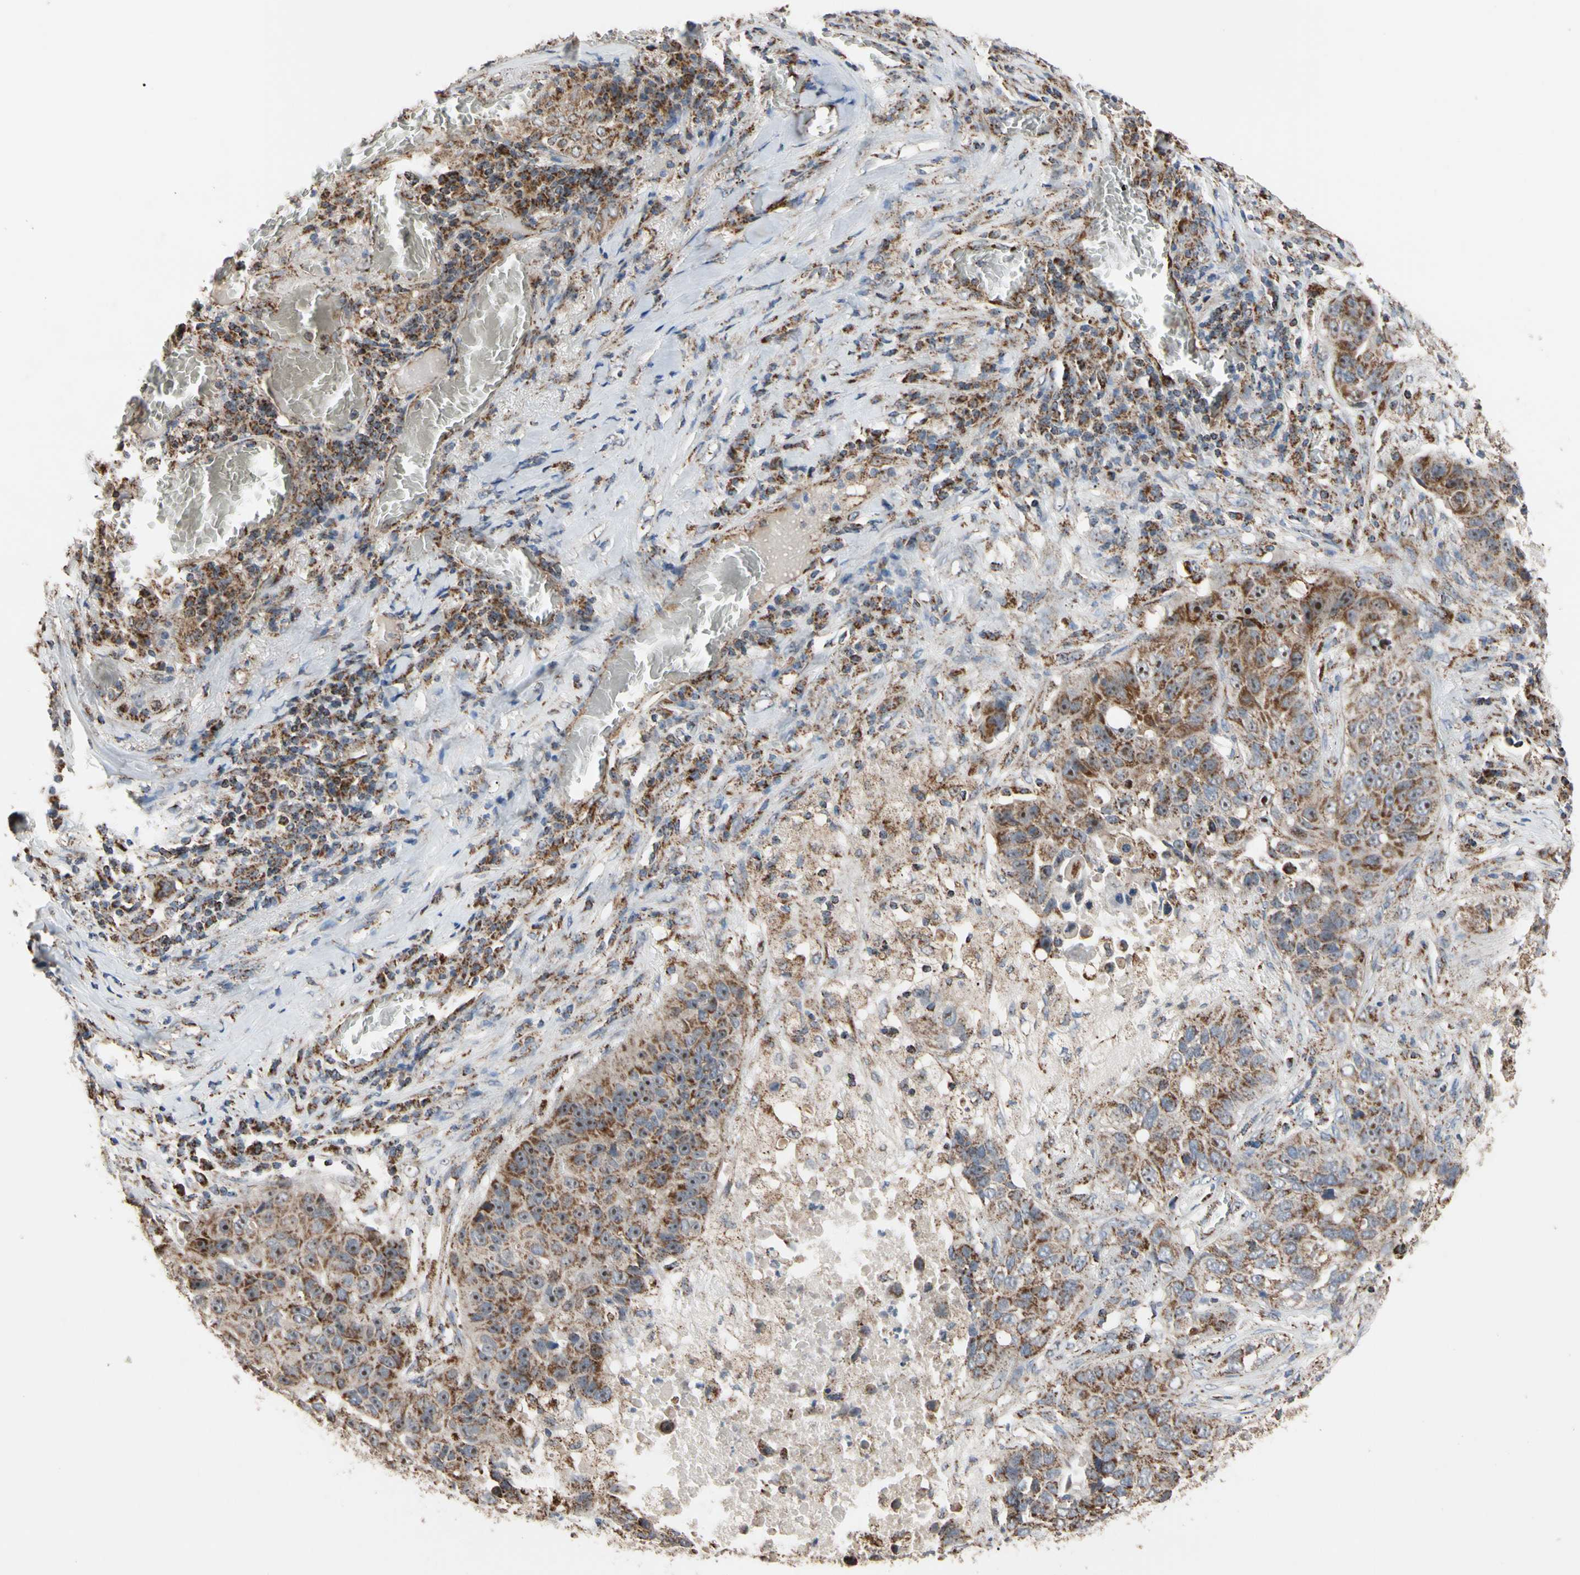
{"staining": {"intensity": "strong", "quantity": ">75%", "location": "cytoplasmic/membranous"}, "tissue": "lung cancer", "cell_type": "Tumor cells", "image_type": "cancer", "snomed": [{"axis": "morphology", "description": "Squamous cell carcinoma, NOS"}, {"axis": "topography", "description": "Lung"}], "caption": "Immunohistochemical staining of lung cancer reveals high levels of strong cytoplasmic/membranous protein positivity in approximately >75% of tumor cells. The staining was performed using DAB (3,3'-diaminobenzidine), with brown indicating positive protein expression. Nuclei are stained blue with hematoxylin.", "gene": "FAM110B", "patient": {"sex": "male", "age": 57}}